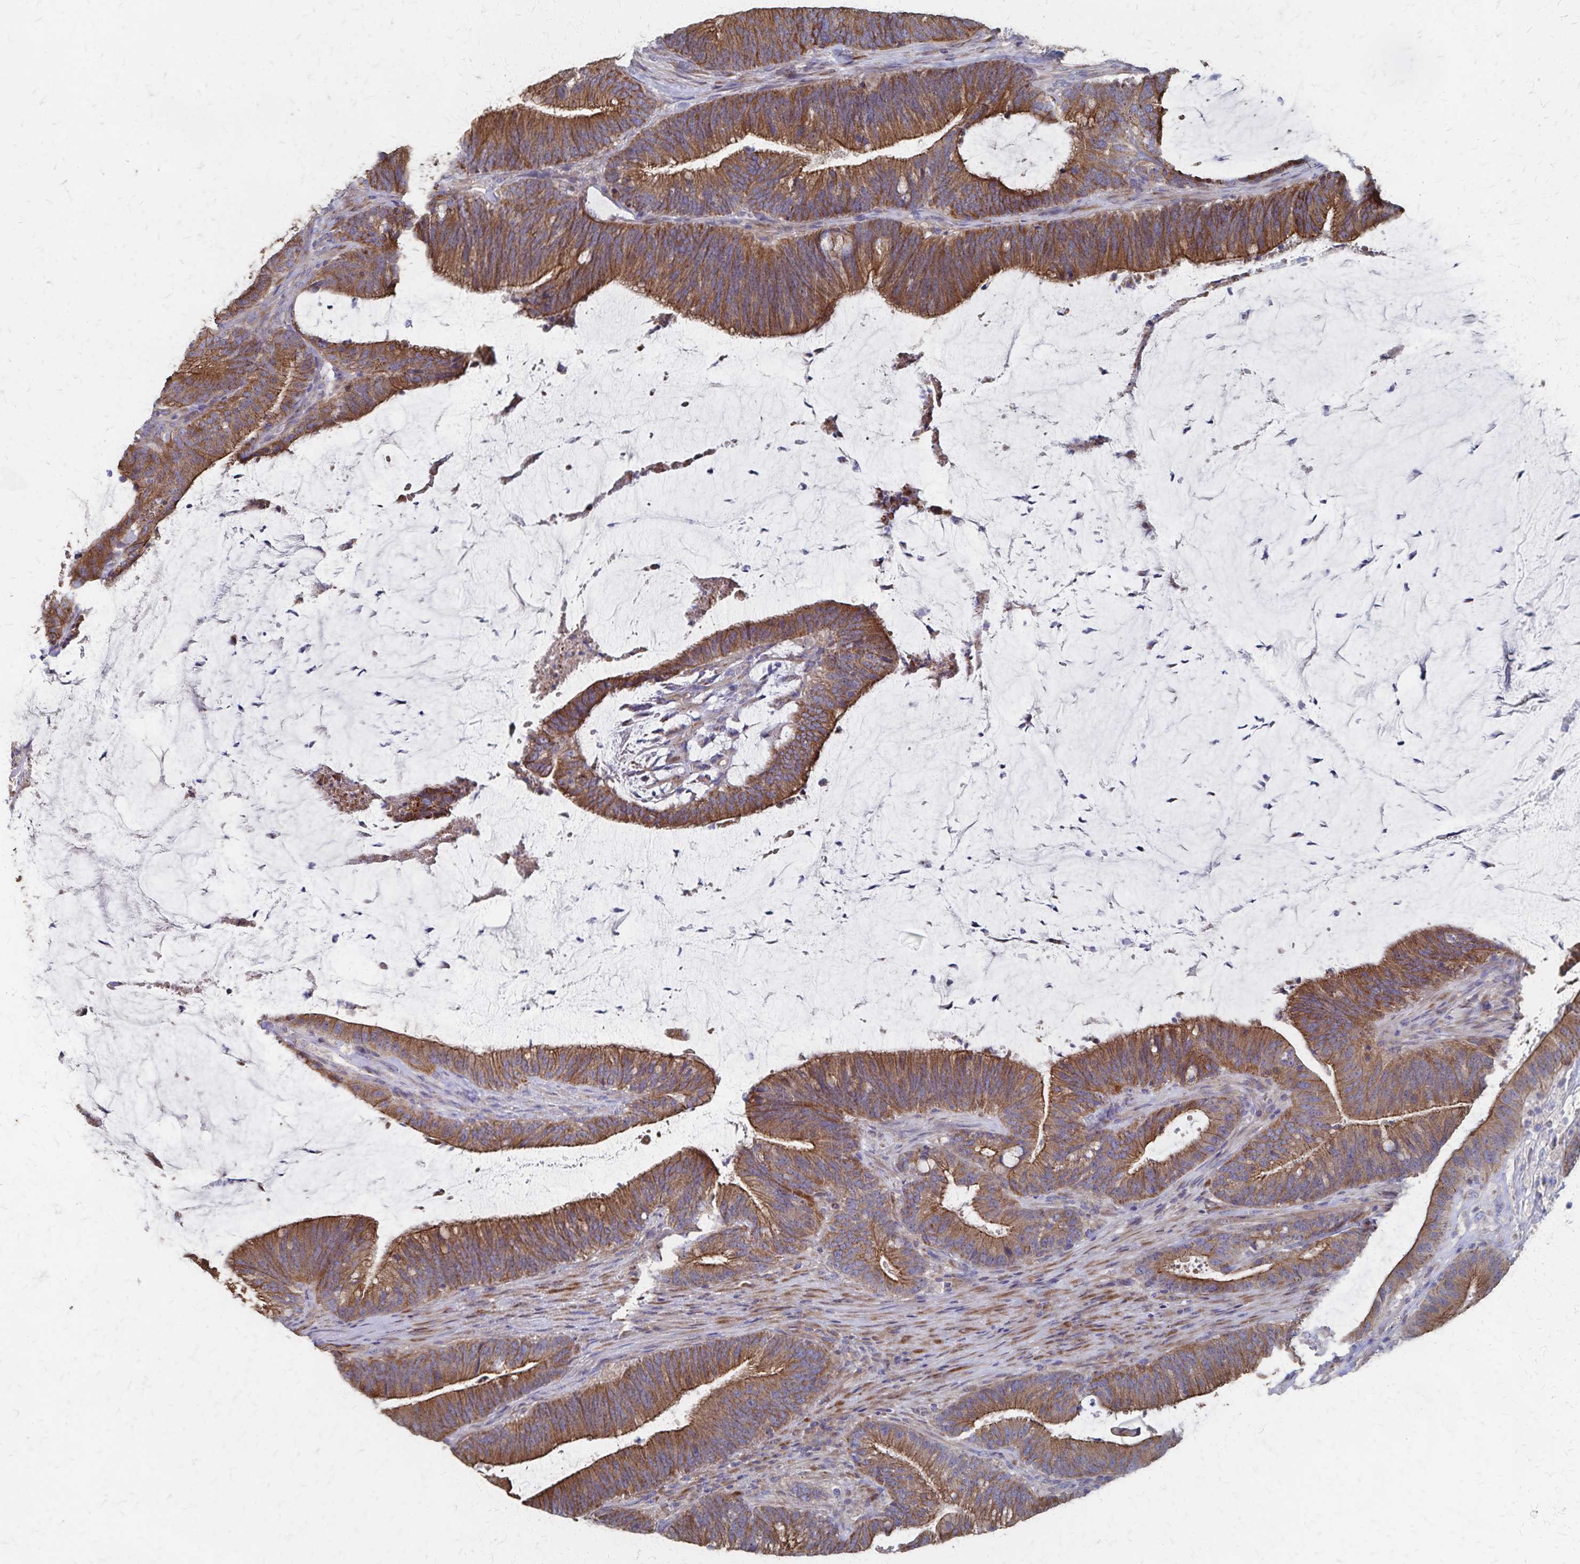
{"staining": {"intensity": "moderate", "quantity": ">75%", "location": "cytoplasmic/membranous"}, "tissue": "colorectal cancer", "cell_type": "Tumor cells", "image_type": "cancer", "snomed": [{"axis": "morphology", "description": "Adenocarcinoma, NOS"}, {"axis": "topography", "description": "Colon"}], "caption": "Immunohistochemical staining of adenocarcinoma (colorectal) demonstrates moderate cytoplasmic/membranous protein staining in approximately >75% of tumor cells.", "gene": "PGAP2", "patient": {"sex": "female", "age": 43}}